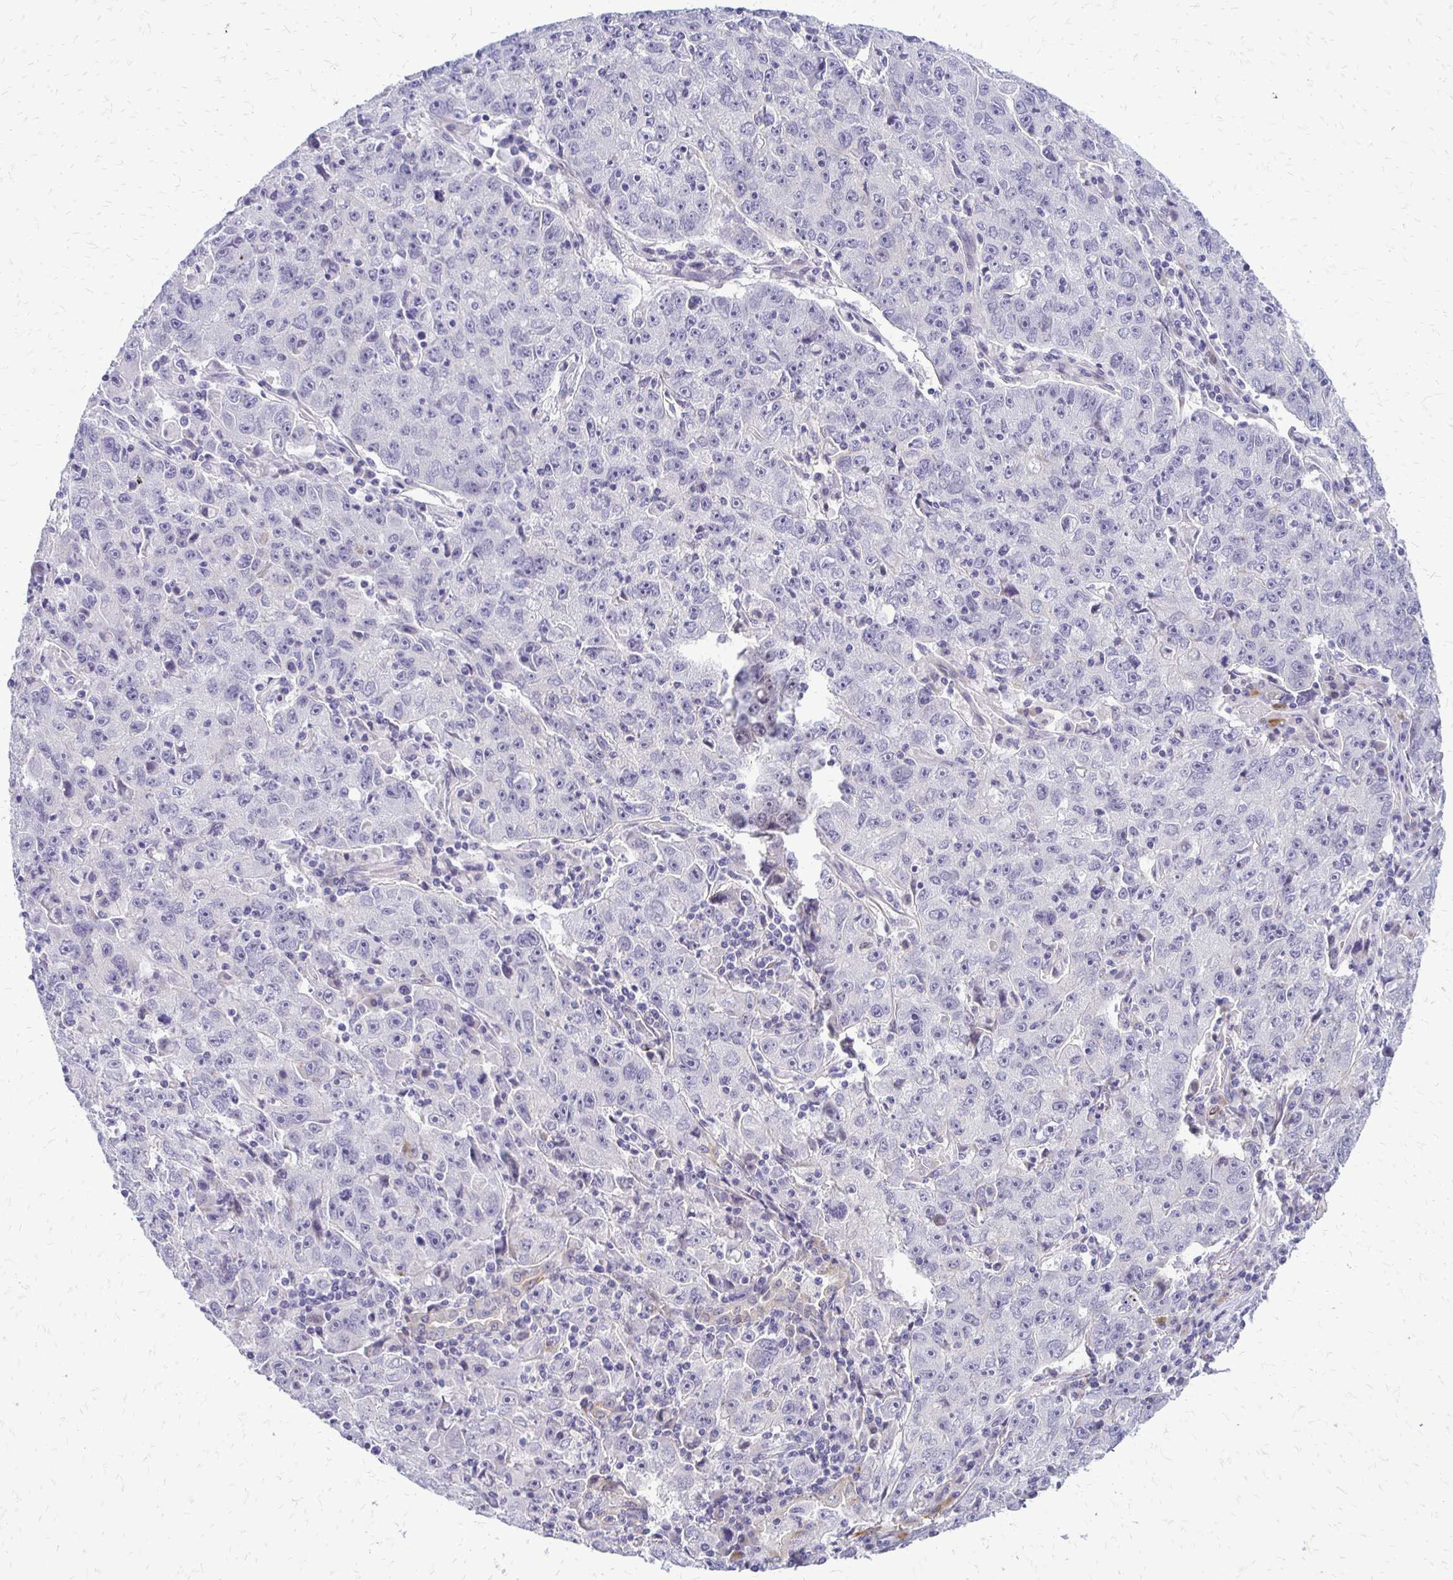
{"staining": {"intensity": "weak", "quantity": "<25%", "location": "cytoplasmic/membranous"}, "tissue": "lung cancer", "cell_type": "Tumor cells", "image_type": "cancer", "snomed": [{"axis": "morphology", "description": "Normal morphology"}, {"axis": "morphology", "description": "Adenocarcinoma, NOS"}, {"axis": "topography", "description": "Lymph node"}, {"axis": "topography", "description": "Lung"}], "caption": "This is an IHC image of adenocarcinoma (lung). There is no staining in tumor cells.", "gene": "EPYC", "patient": {"sex": "female", "age": 57}}